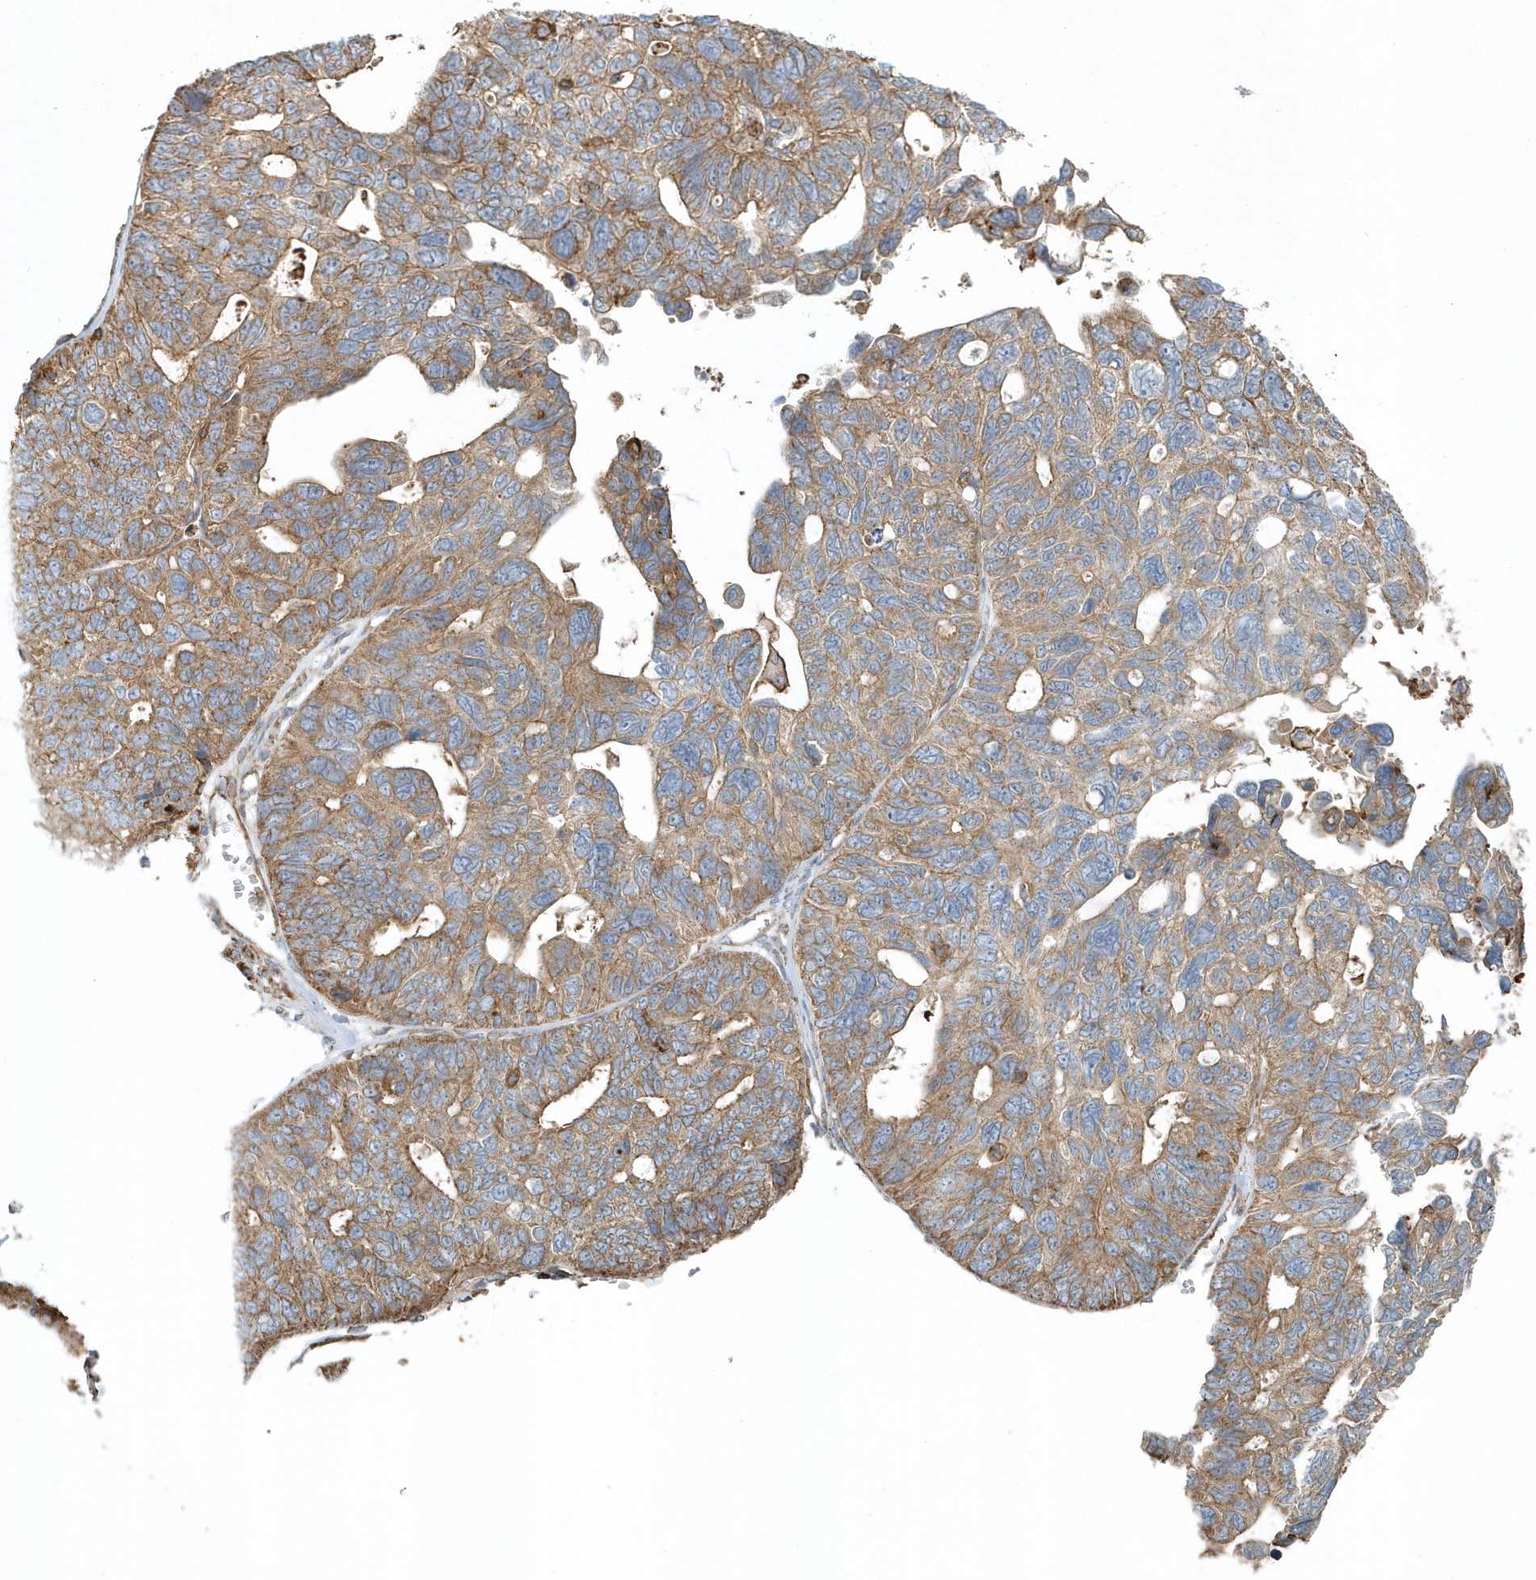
{"staining": {"intensity": "moderate", "quantity": "25%-75%", "location": "cytoplasmic/membranous"}, "tissue": "ovarian cancer", "cell_type": "Tumor cells", "image_type": "cancer", "snomed": [{"axis": "morphology", "description": "Cystadenocarcinoma, serous, NOS"}, {"axis": "topography", "description": "Ovary"}], "caption": "Immunohistochemical staining of human ovarian cancer exhibits moderate cytoplasmic/membranous protein positivity in about 25%-75% of tumor cells.", "gene": "MMUT", "patient": {"sex": "female", "age": 79}}